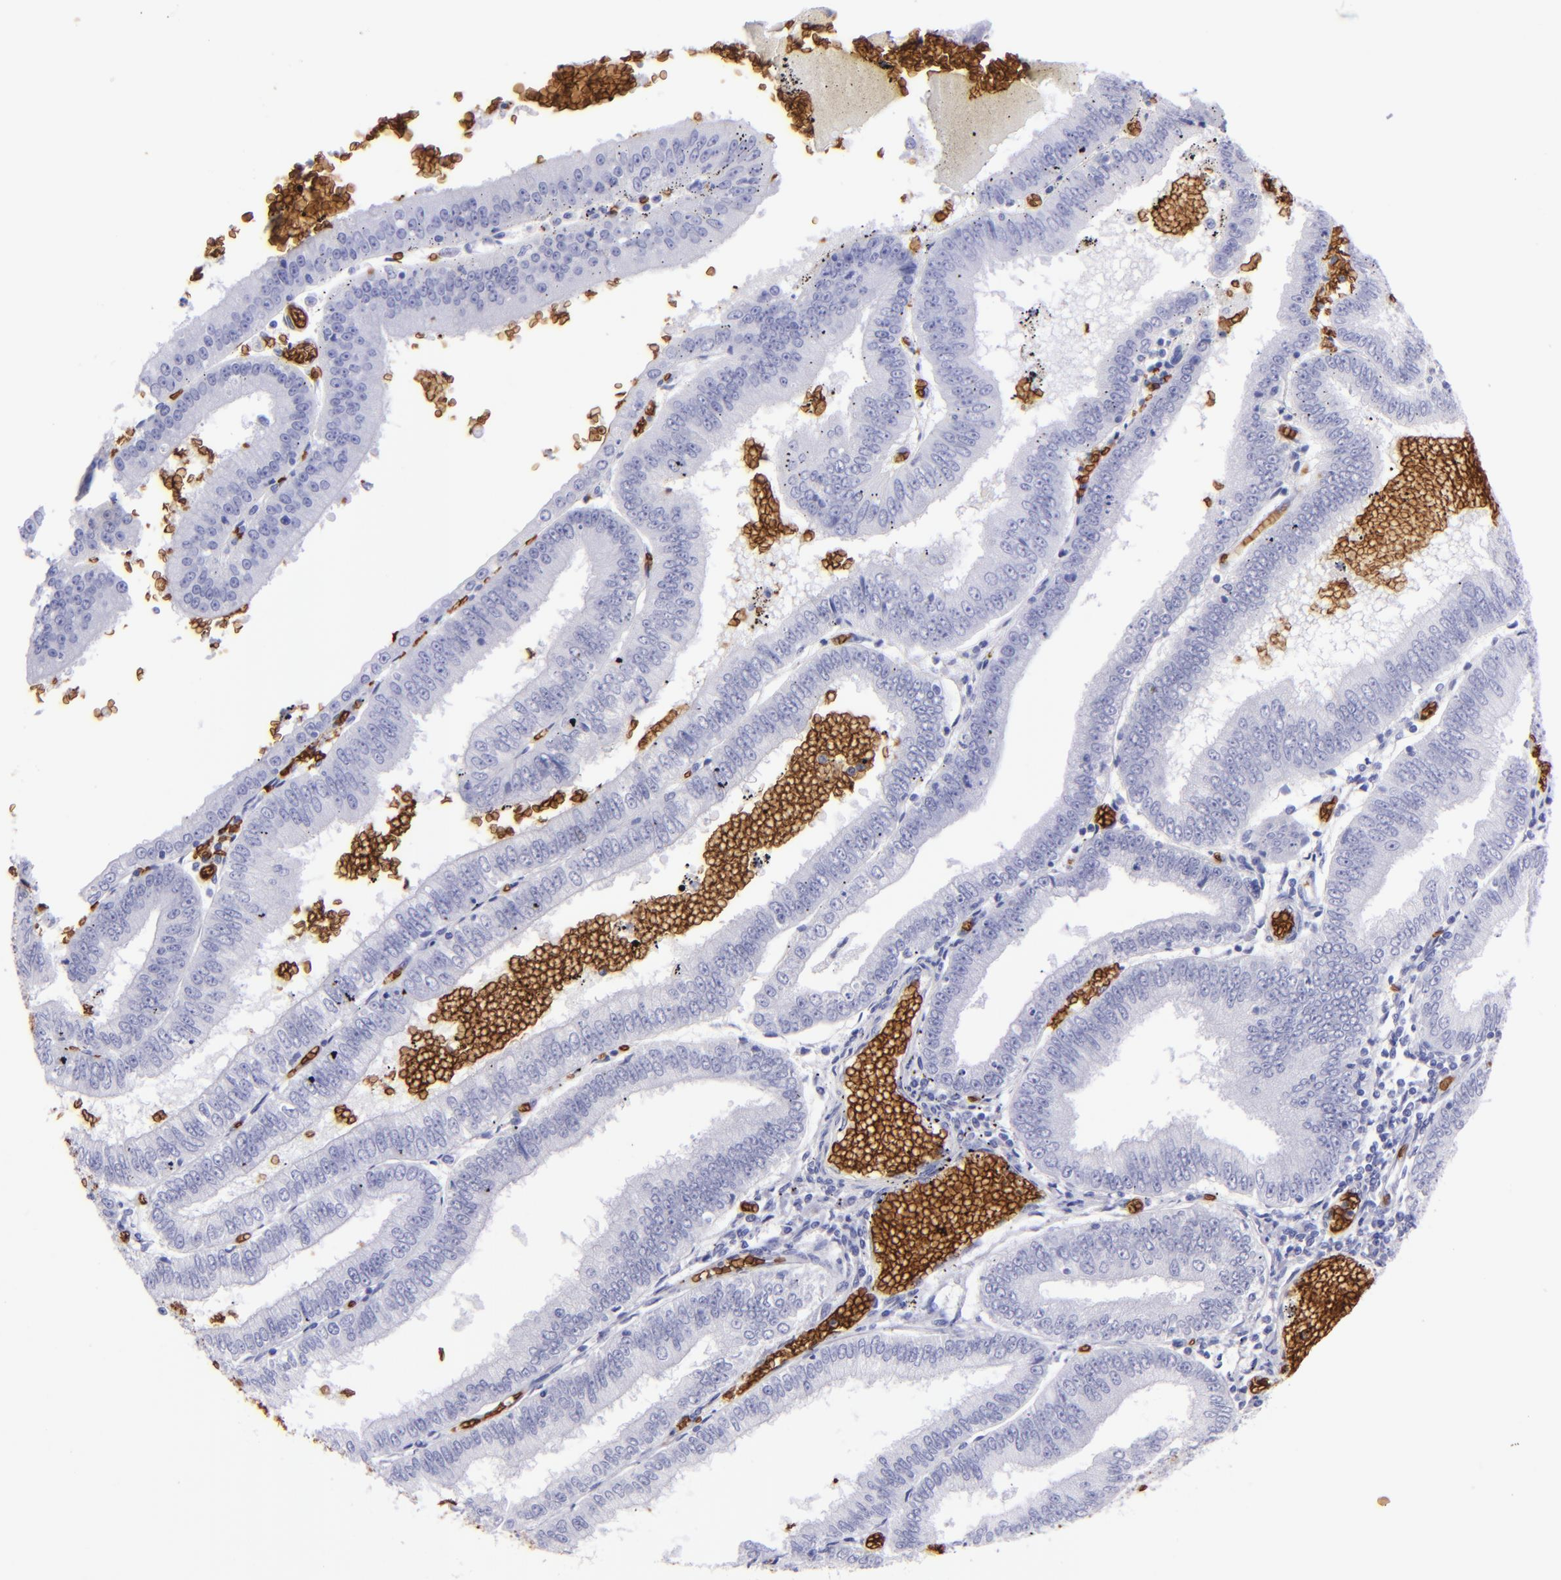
{"staining": {"intensity": "negative", "quantity": "none", "location": "none"}, "tissue": "endometrial cancer", "cell_type": "Tumor cells", "image_type": "cancer", "snomed": [{"axis": "morphology", "description": "Adenocarcinoma, NOS"}, {"axis": "topography", "description": "Endometrium"}], "caption": "DAB (3,3'-diaminobenzidine) immunohistochemical staining of human endometrial adenocarcinoma exhibits no significant positivity in tumor cells.", "gene": "GYPA", "patient": {"sex": "female", "age": 66}}